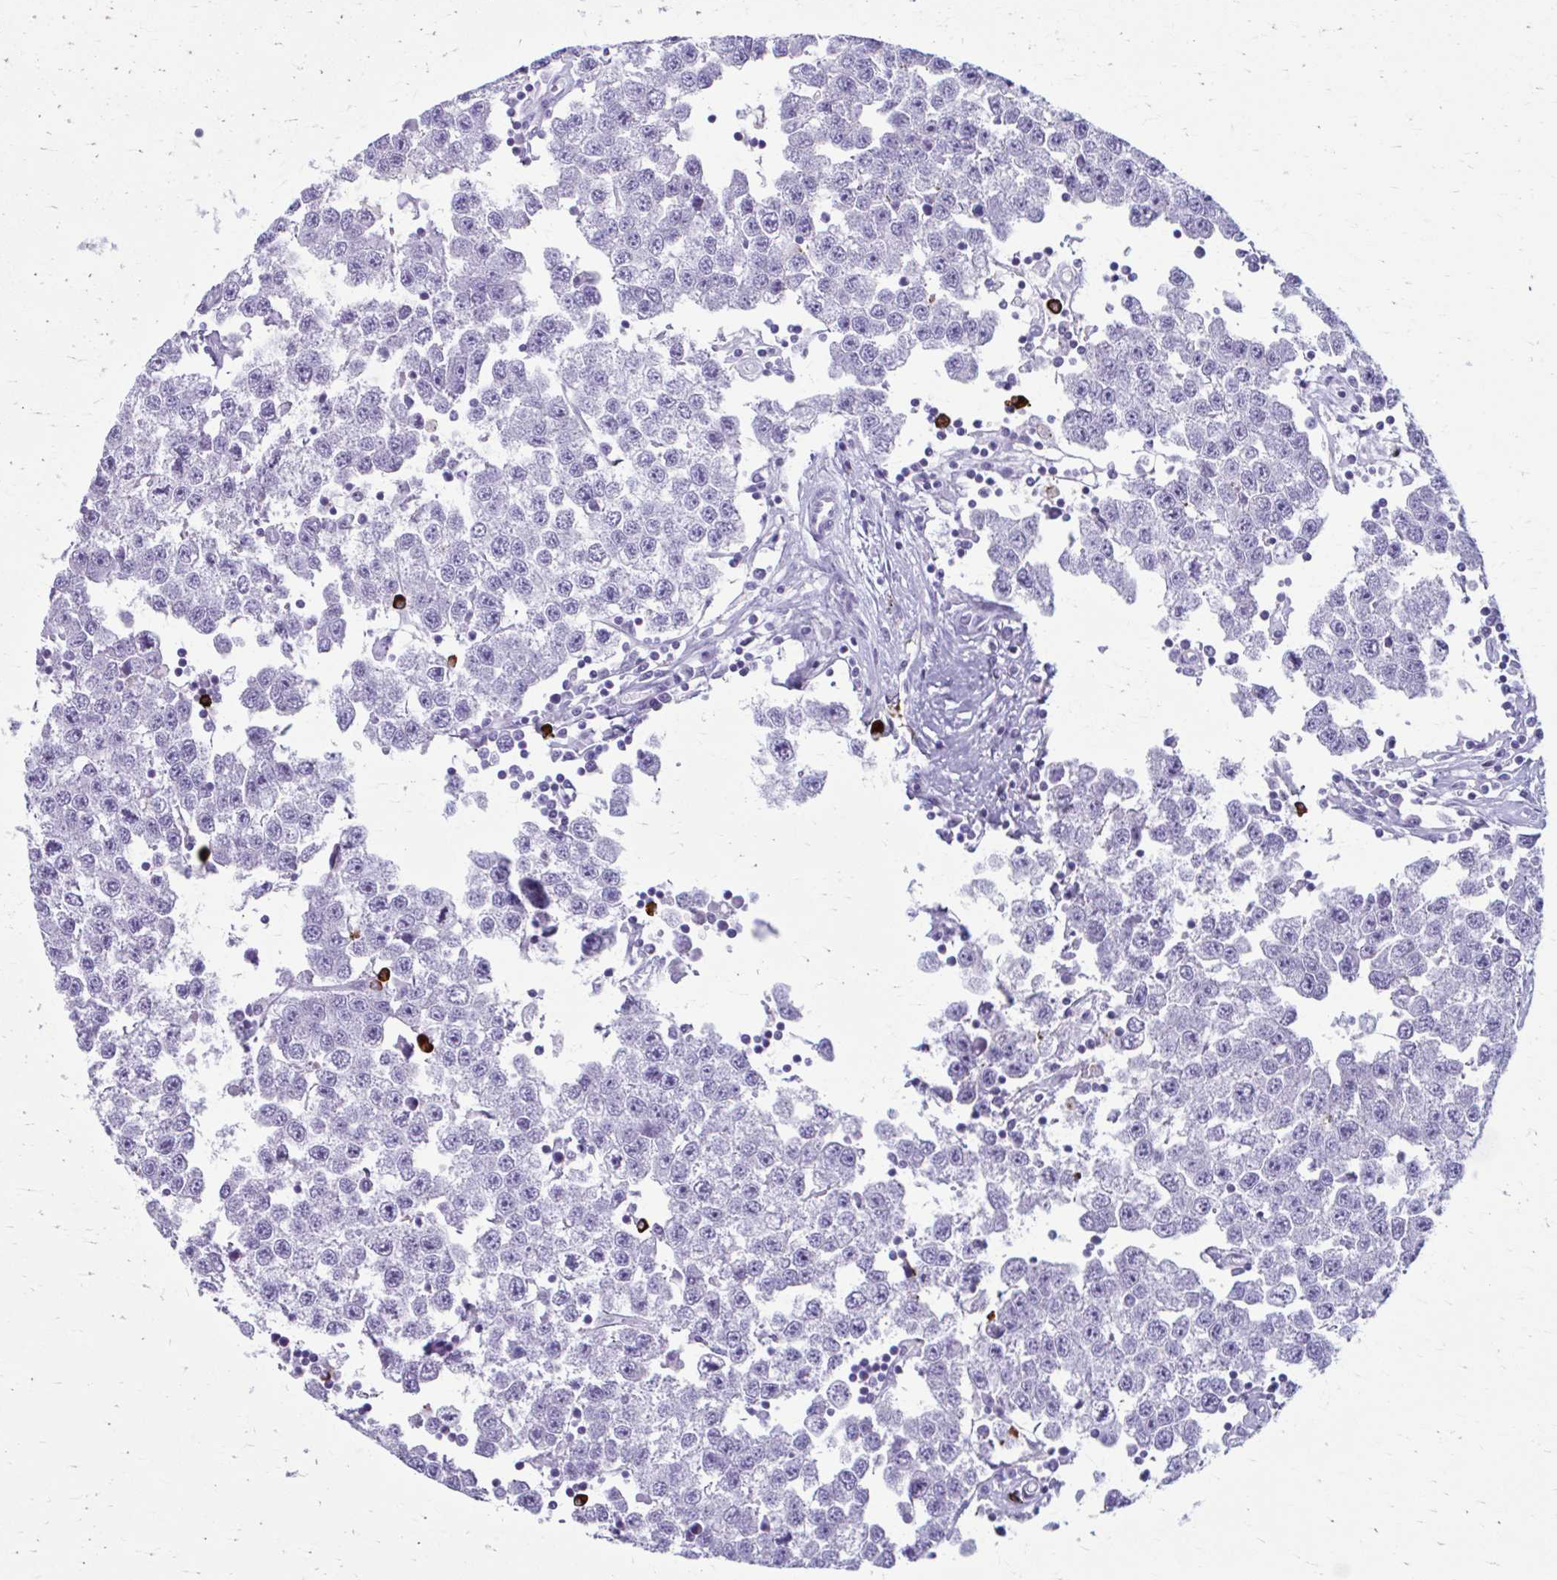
{"staining": {"intensity": "negative", "quantity": "none", "location": "none"}, "tissue": "testis cancer", "cell_type": "Tumor cells", "image_type": "cancer", "snomed": [{"axis": "morphology", "description": "Seminoma, NOS"}, {"axis": "topography", "description": "Testis"}], "caption": "Protein analysis of testis seminoma exhibits no significant positivity in tumor cells.", "gene": "C12orf71", "patient": {"sex": "male", "age": 34}}